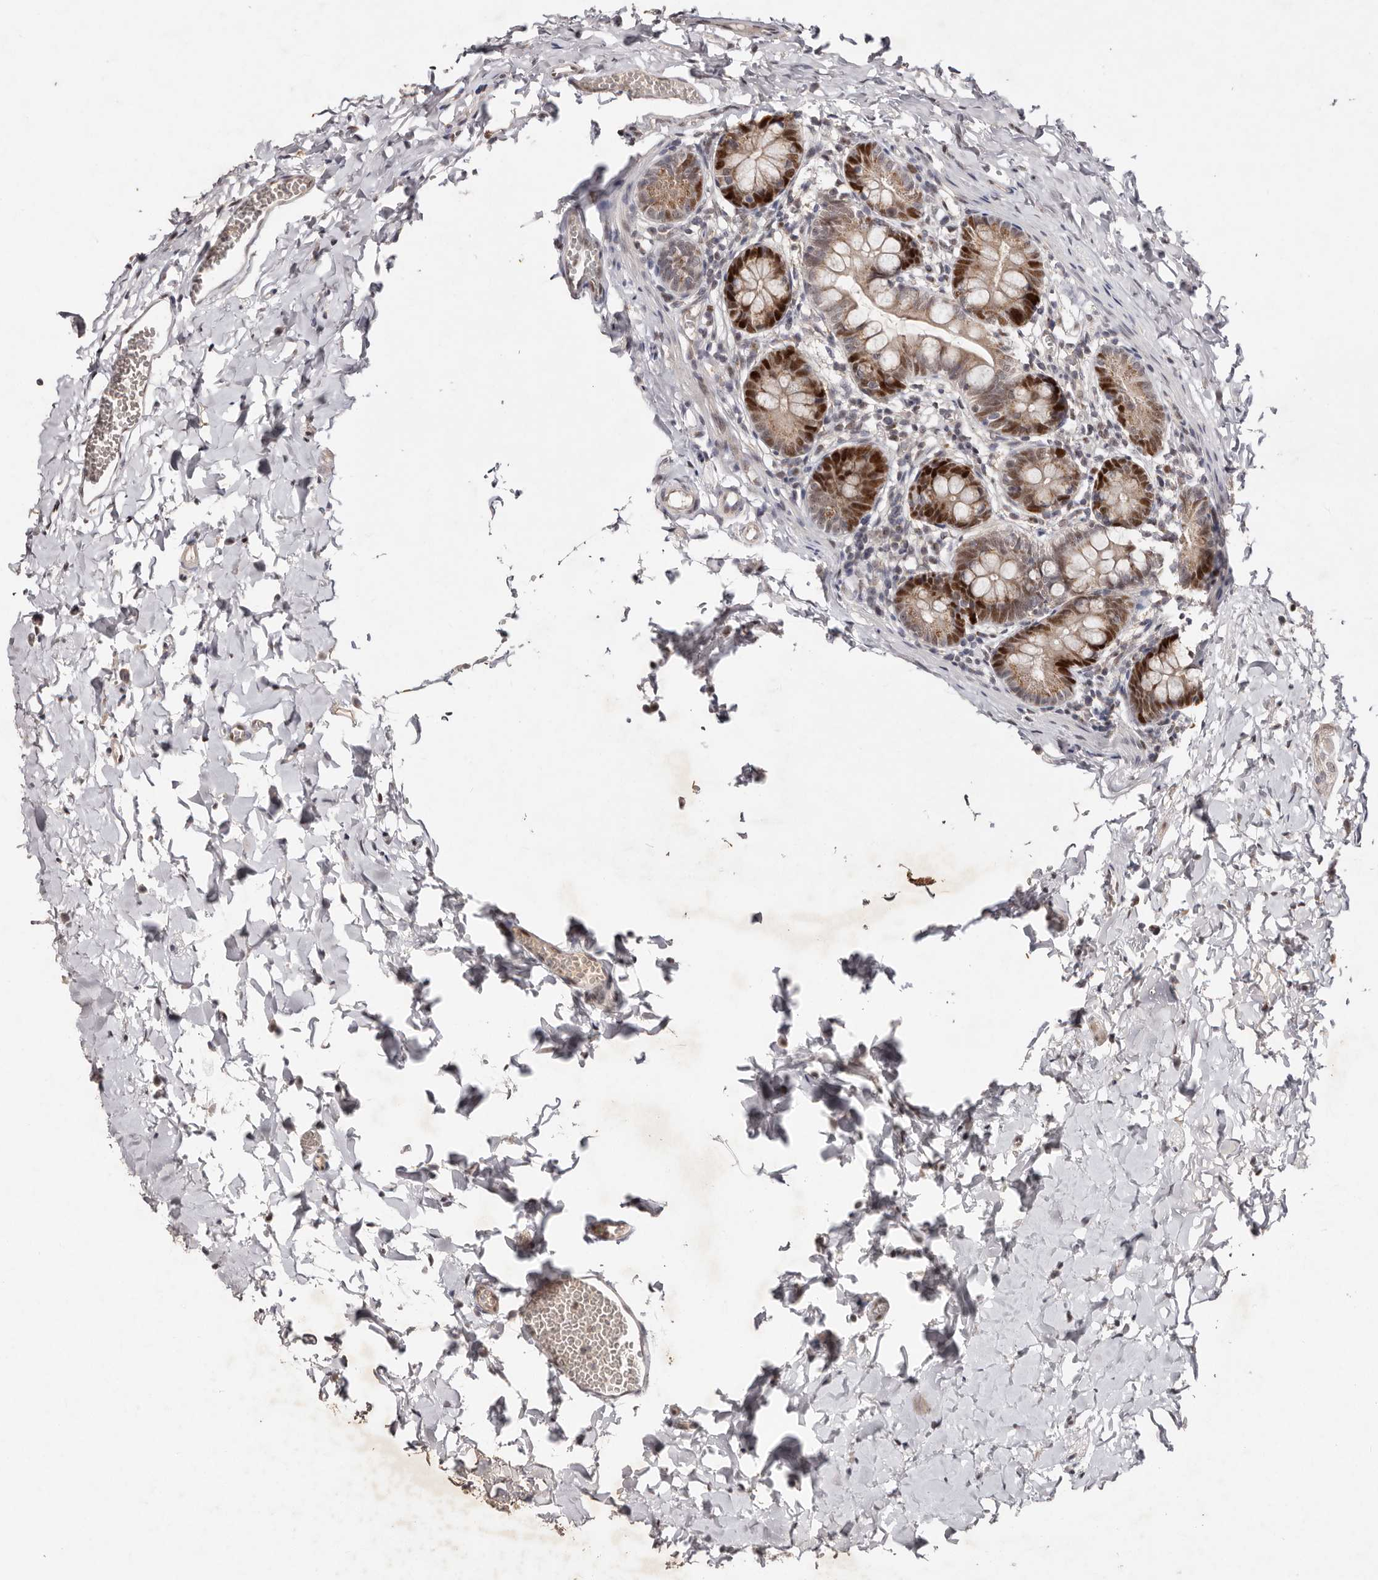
{"staining": {"intensity": "strong", "quantity": "25%-75%", "location": "cytoplasmic/membranous,nuclear"}, "tissue": "small intestine", "cell_type": "Glandular cells", "image_type": "normal", "snomed": [{"axis": "morphology", "description": "Normal tissue, NOS"}, {"axis": "topography", "description": "Small intestine"}], "caption": "A brown stain shows strong cytoplasmic/membranous,nuclear expression of a protein in glandular cells of normal small intestine.", "gene": "KLF7", "patient": {"sex": "male", "age": 7}}